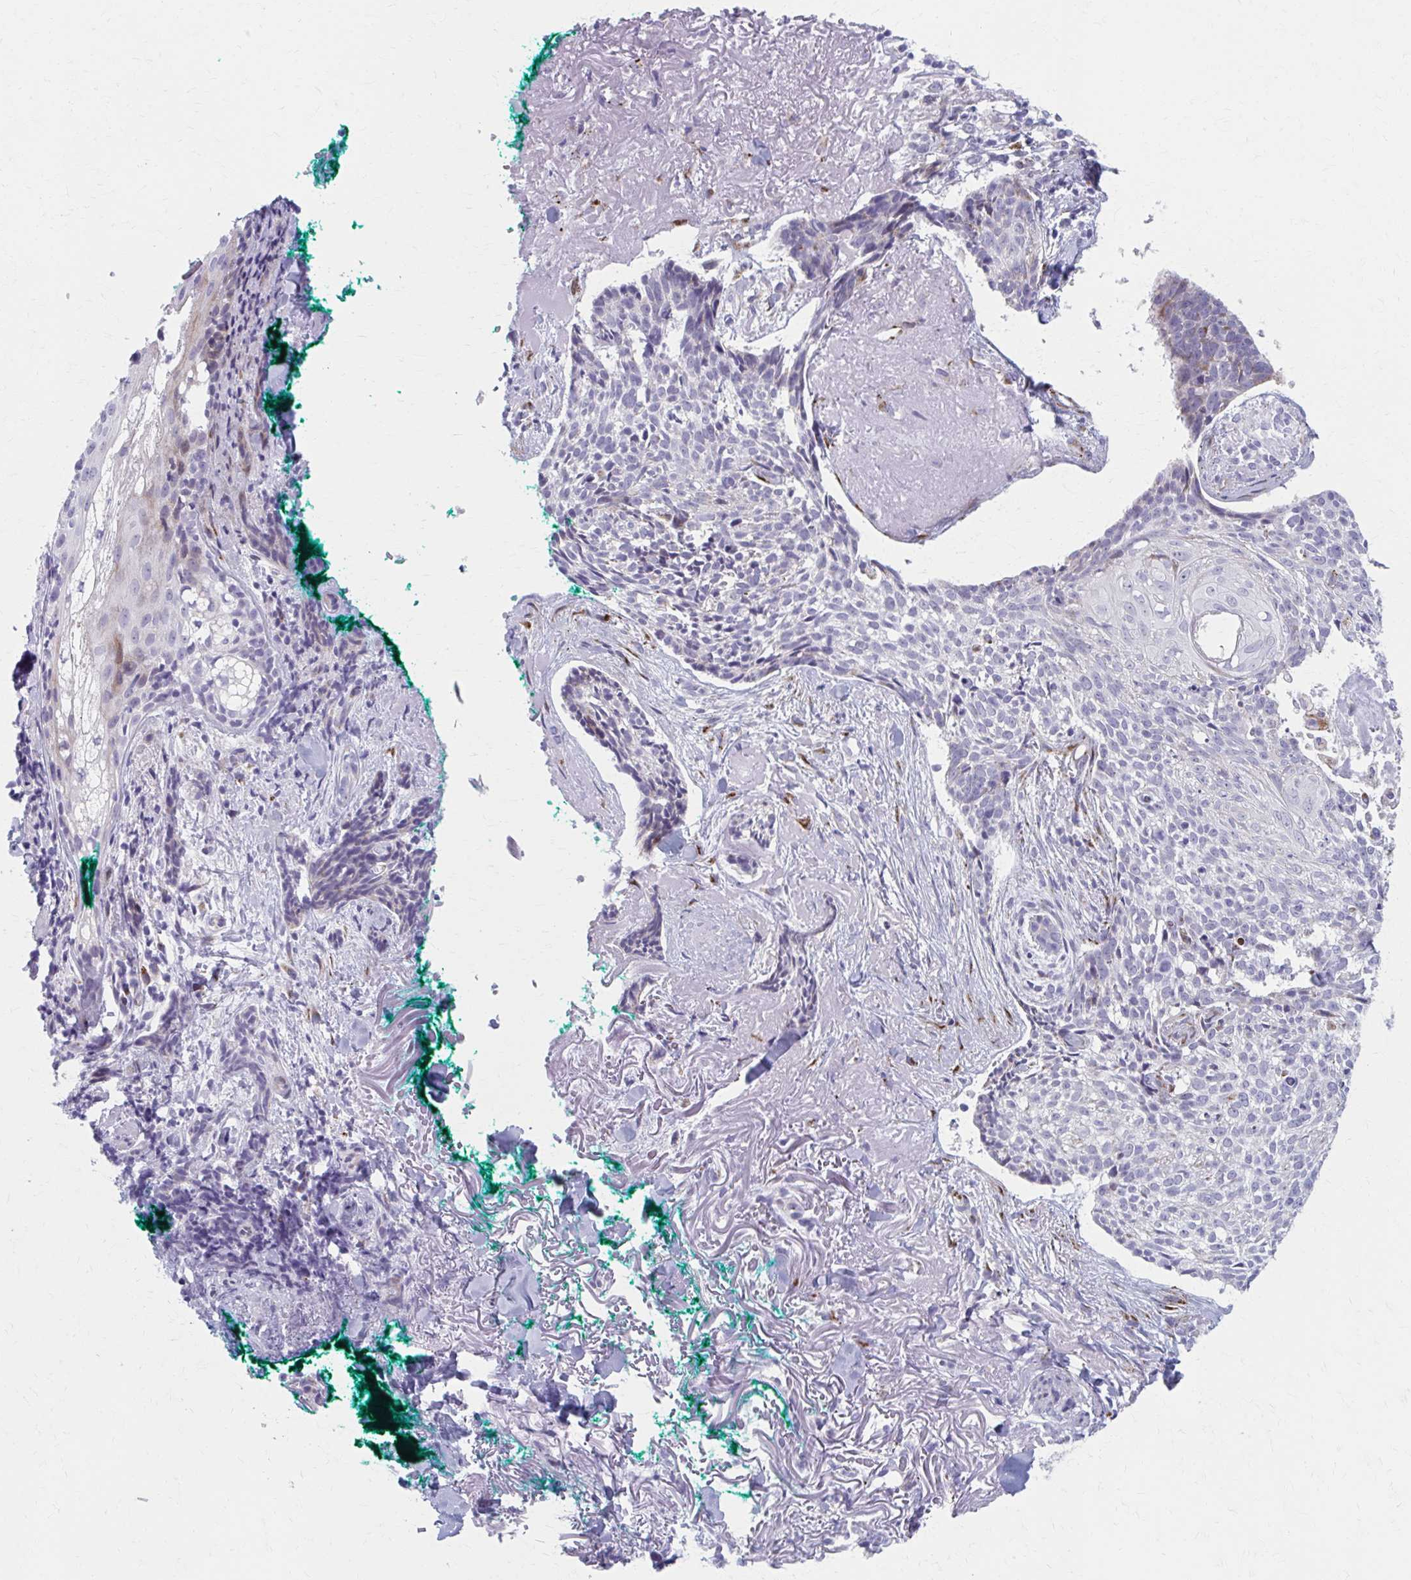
{"staining": {"intensity": "negative", "quantity": "none", "location": "none"}, "tissue": "skin cancer", "cell_type": "Tumor cells", "image_type": "cancer", "snomed": [{"axis": "morphology", "description": "Basal cell carcinoma"}, {"axis": "topography", "description": "Skin"}, {"axis": "topography", "description": "Skin of face"}], "caption": "This micrograph is of basal cell carcinoma (skin) stained with immunohistochemistry (IHC) to label a protein in brown with the nuclei are counter-stained blue. There is no expression in tumor cells.", "gene": "OLFM2", "patient": {"sex": "female", "age": 95}}